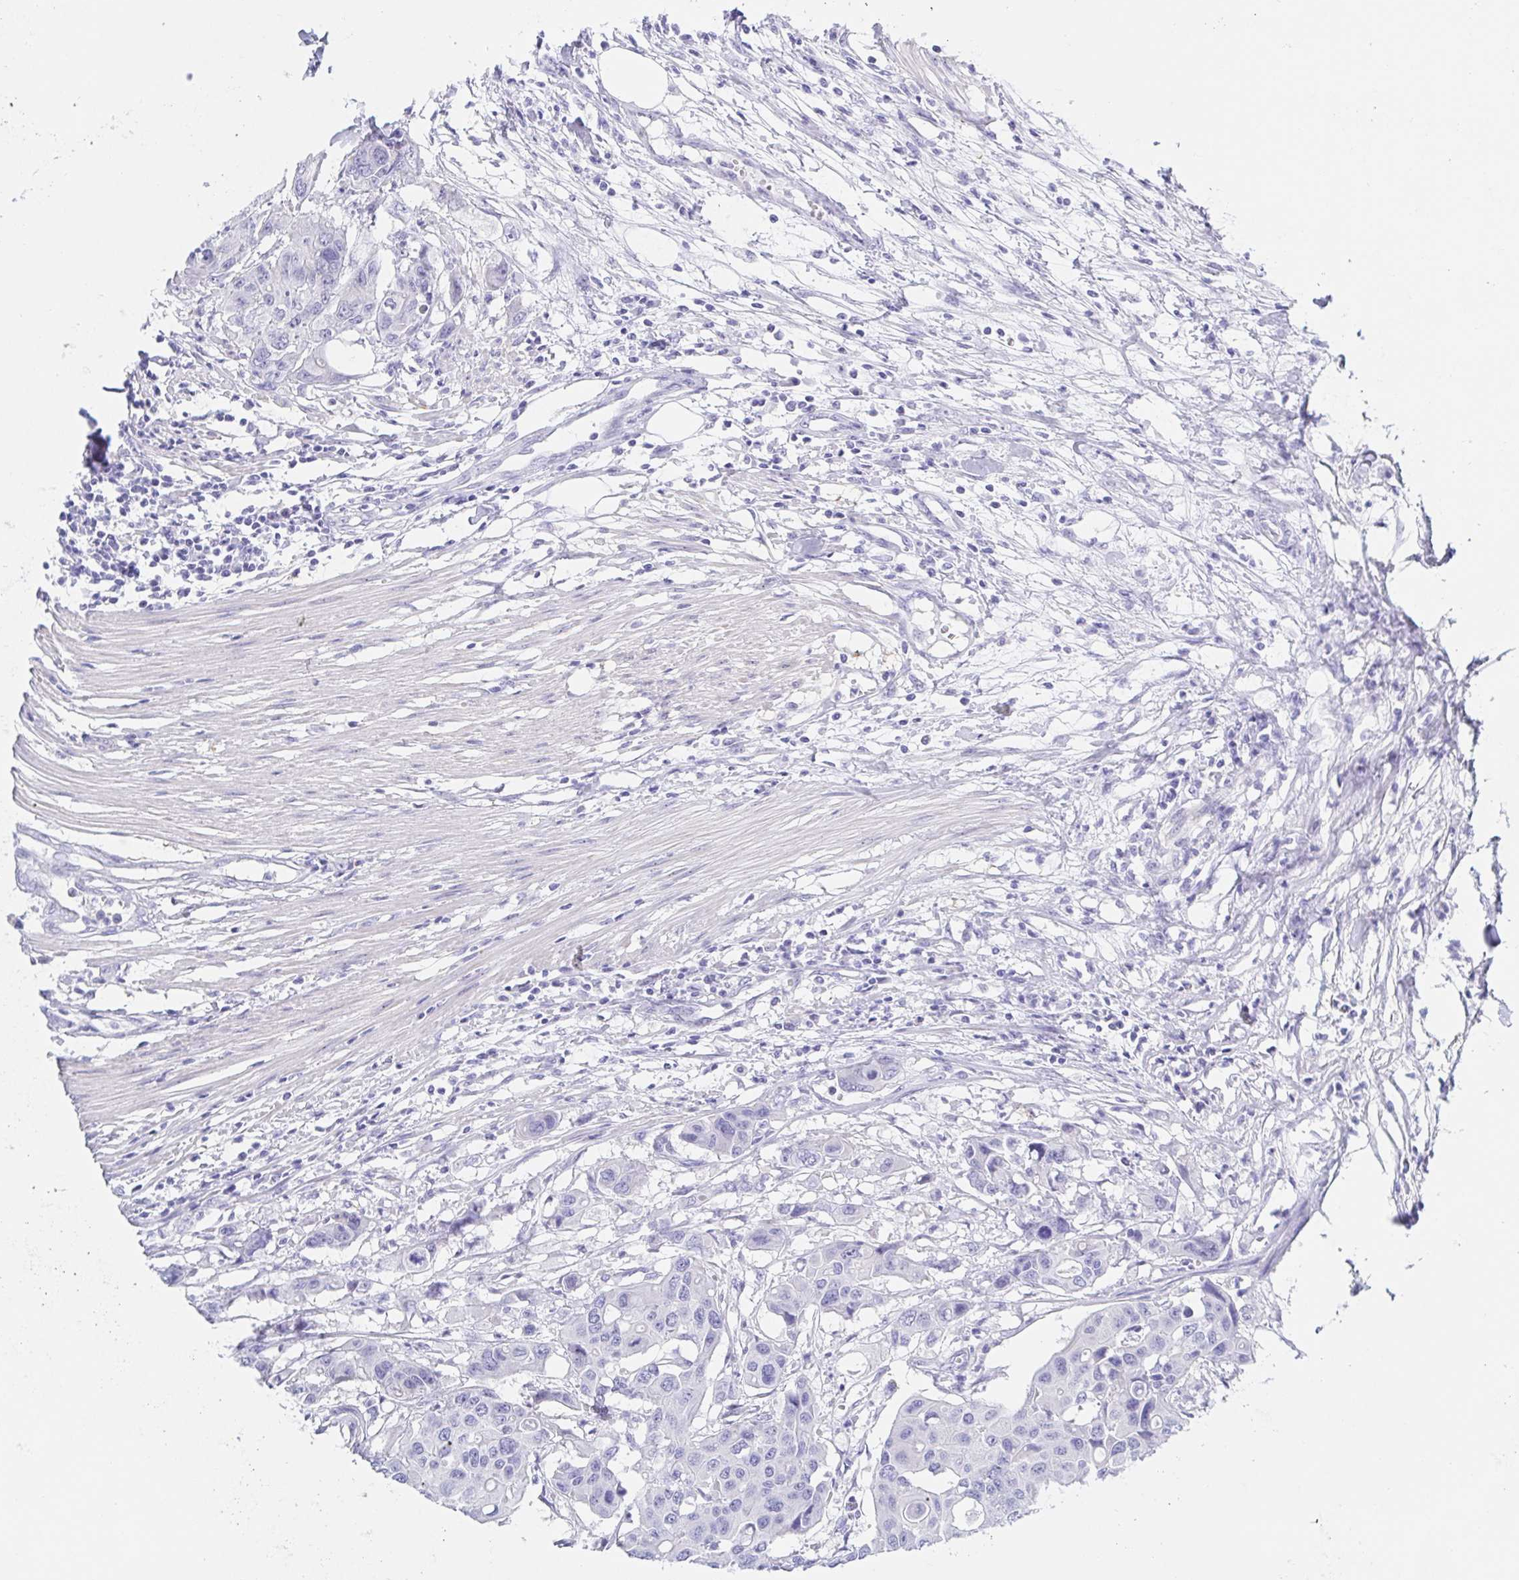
{"staining": {"intensity": "negative", "quantity": "none", "location": "none"}, "tissue": "colorectal cancer", "cell_type": "Tumor cells", "image_type": "cancer", "snomed": [{"axis": "morphology", "description": "Adenocarcinoma, NOS"}, {"axis": "topography", "description": "Colon"}], "caption": "High magnification brightfield microscopy of colorectal cancer (adenocarcinoma) stained with DAB (brown) and counterstained with hematoxylin (blue): tumor cells show no significant expression.", "gene": "MUCL3", "patient": {"sex": "male", "age": 77}}